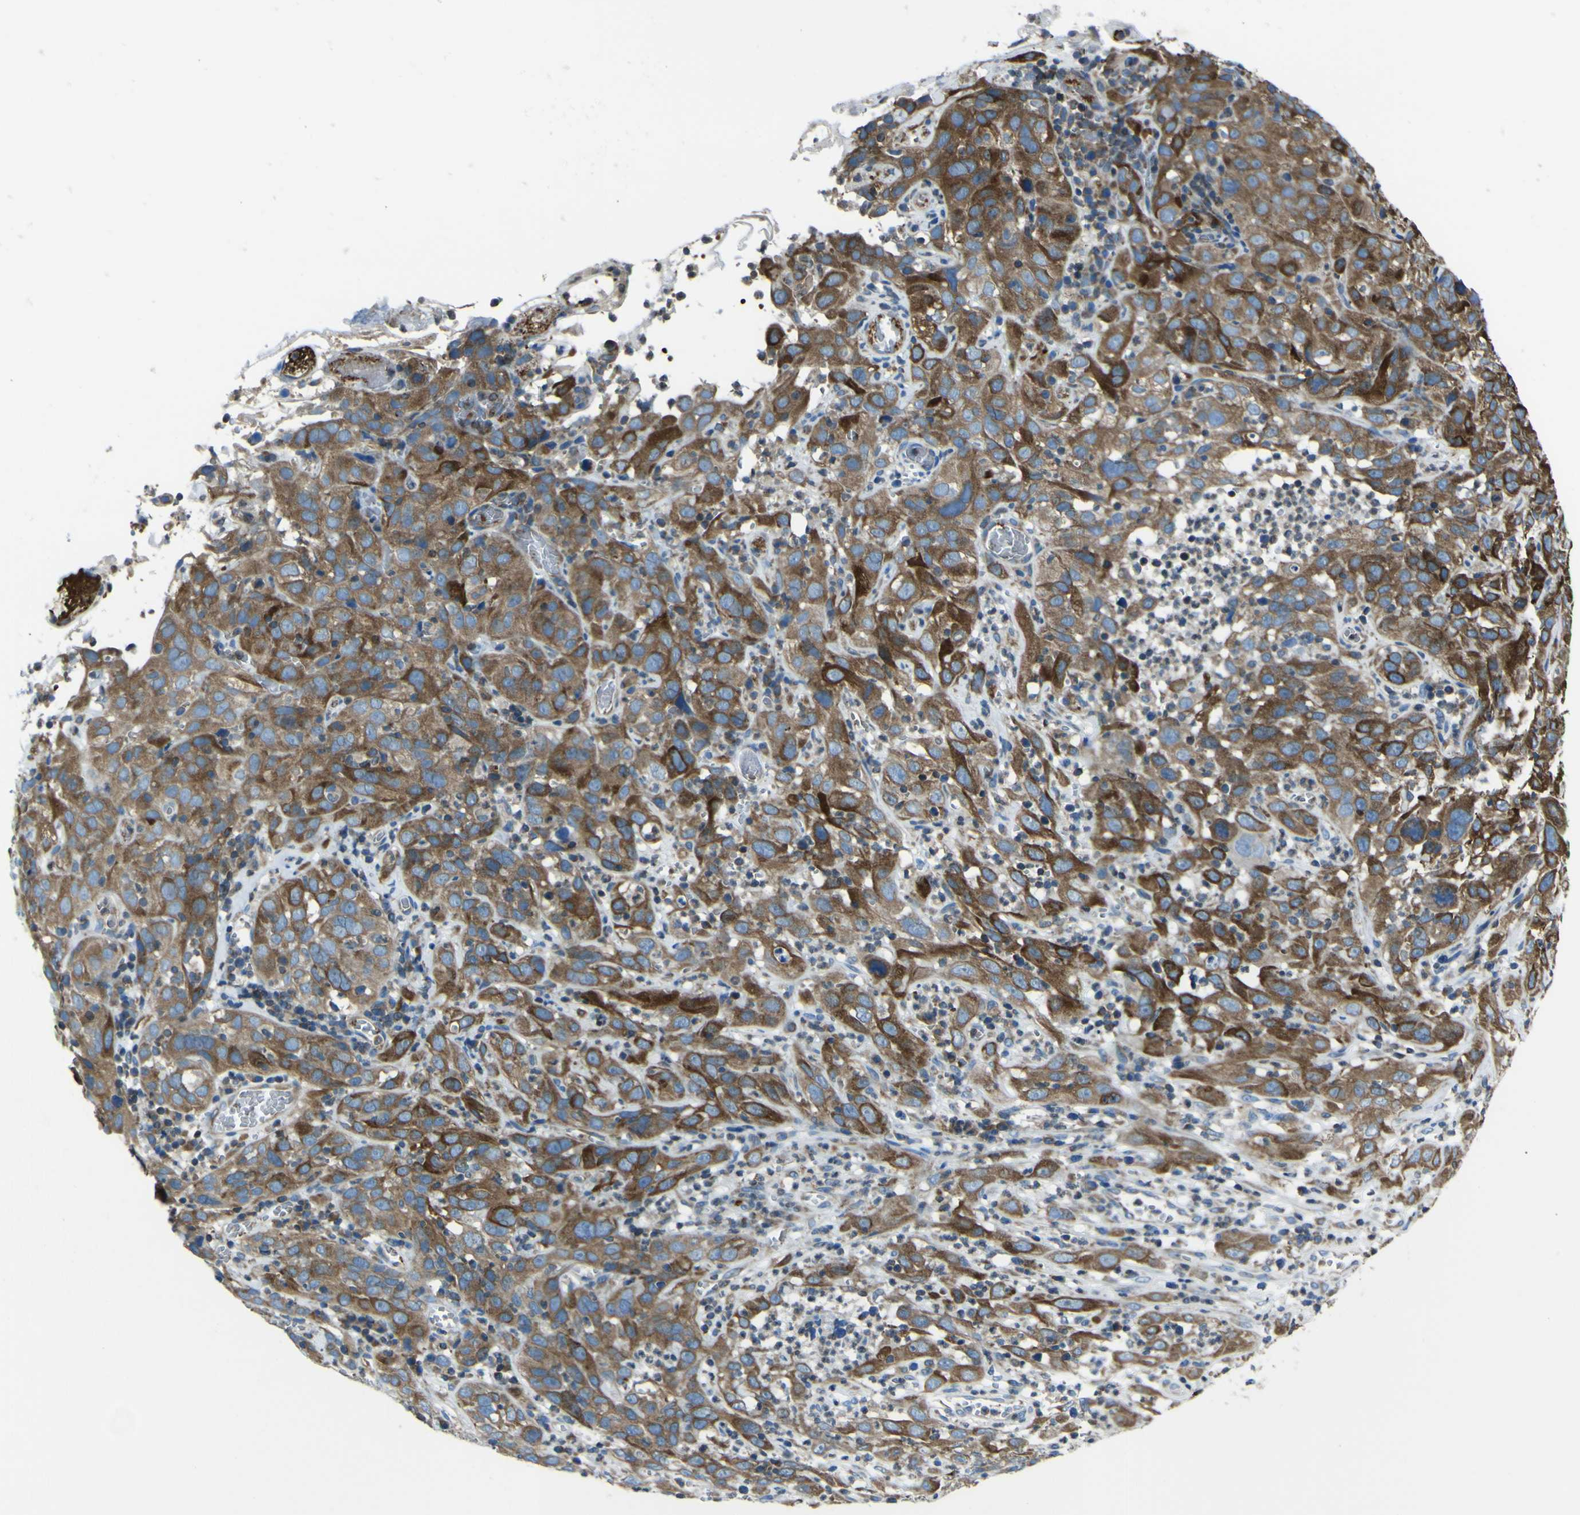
{"staining": {"intensity": "strong", "quantity": ">75%", "location": "cytoplasmic/membranous"}, "tissue": "cervical cancer", "cell_type": "Tumor cells", "image_type": "cancer", "snomed": [{"axis": "morphology", "description": "Squamous cell carcinoma, NOS"}, {"axis": "topography", "description": "Cervix"}], "caption": "A micrograph of cervical cancer (squamous cell carcinoma) stained for a protein shows strong cytoplasmic/membranous brown staining in tumor cells. (brown staining indicates protein expression, while blue staining denotes nuclei).", "gene": "STIM1", "patient": {"sex": "female", "age": 32}}